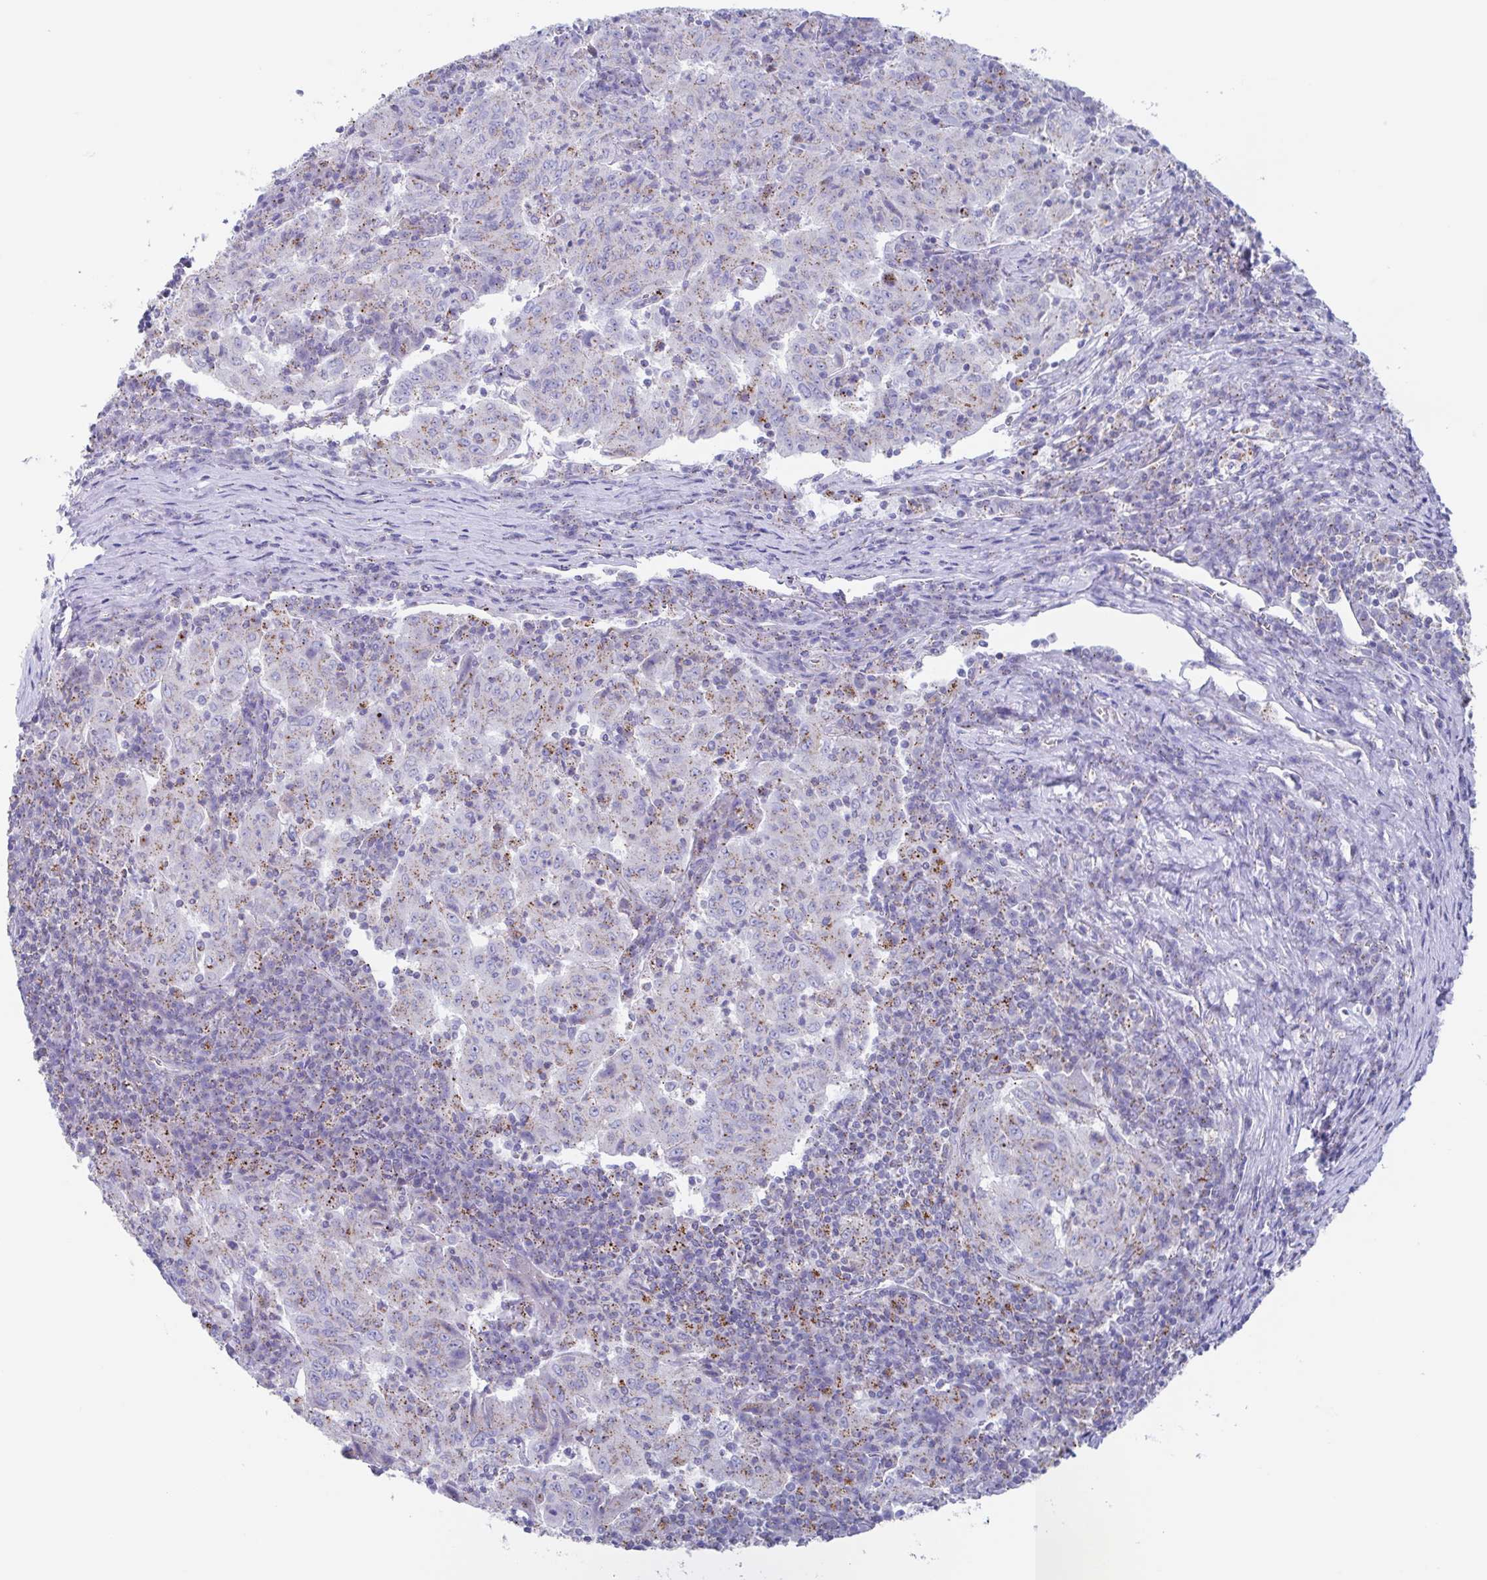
{"staining": {"intensity": "moderate", "quantity": ">75%", "location": "cytoplasmic/membranous"}, "tissue": "pancreatic cancer", "cell_type": "Tumor cells", "image_type": "cancer", "snomed": [{"axis": "morphology", "description": "Adenocarcinoma, NOS"}, {"axis": "topography", "description": "Pancreas"}], "caption": "Immunohistochemical staining of pancreatic adenocarcinoma demonstrates moderate cytoplasmic/membranous protein positivity in approximately >75% of tumor cells.", "gene": "CHMP5", "patient": {"sex": "male", "age": 63}}